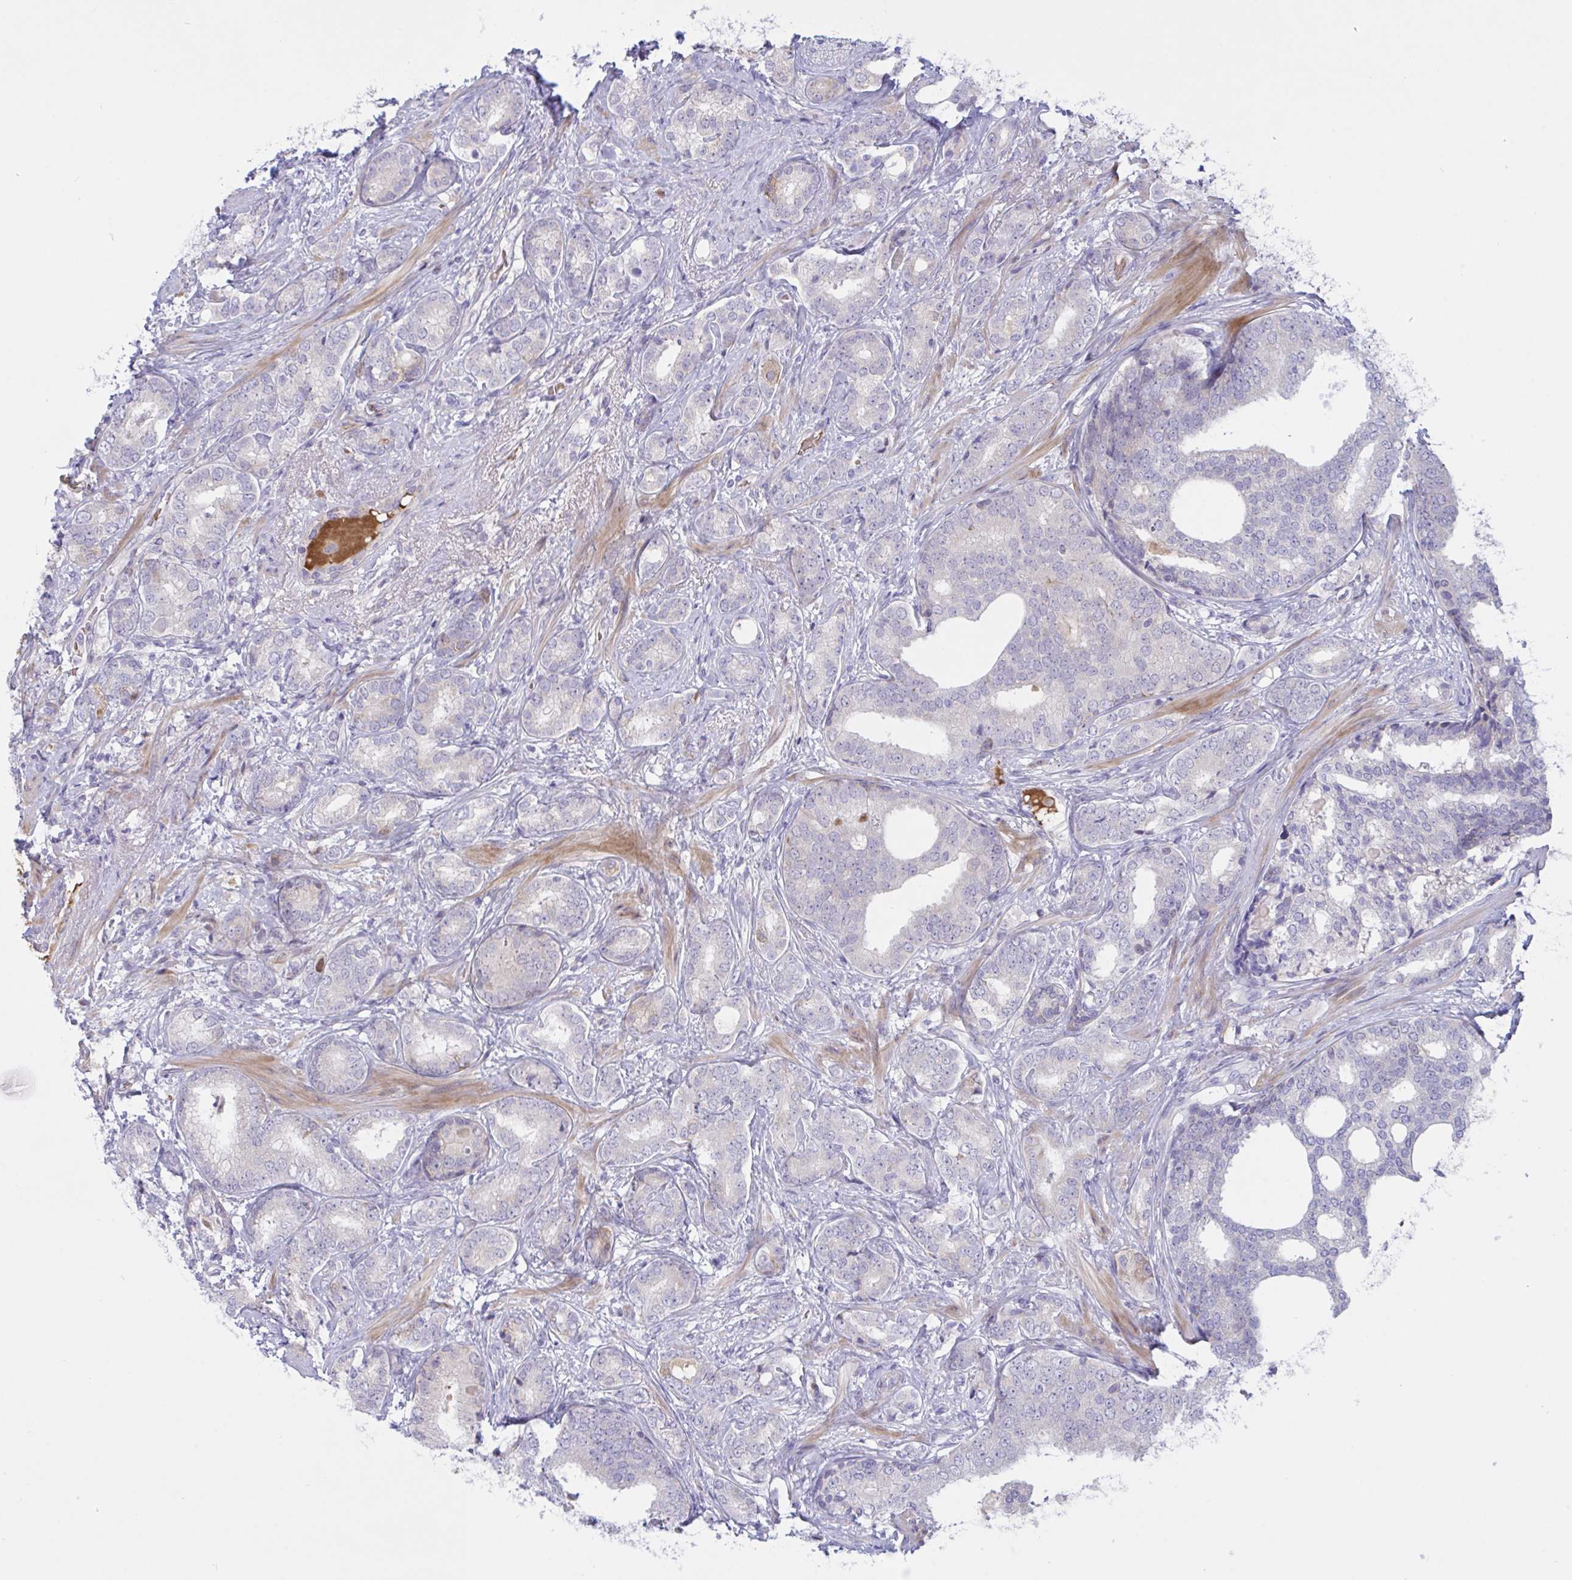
{"staining": {"intensity": "negative", "quantity": "none", "location": "none"}, "tissue": "prostate cancer", "cell_type": "Tumor cells", "image_type": "cancer", "snomed": [{"axis": "morphology", "description": "Adenocarcinoma, High grade"}, {"axis": "topography", "description": "Prostate"}], "caption": "High power microscopy image of an IHC image of prostate cancer (high-grade adenocarcinoma), revealing no significant staining in tumor cells.", "gene": "VWC2", "patient": {"sex": "male", "age": 62}}